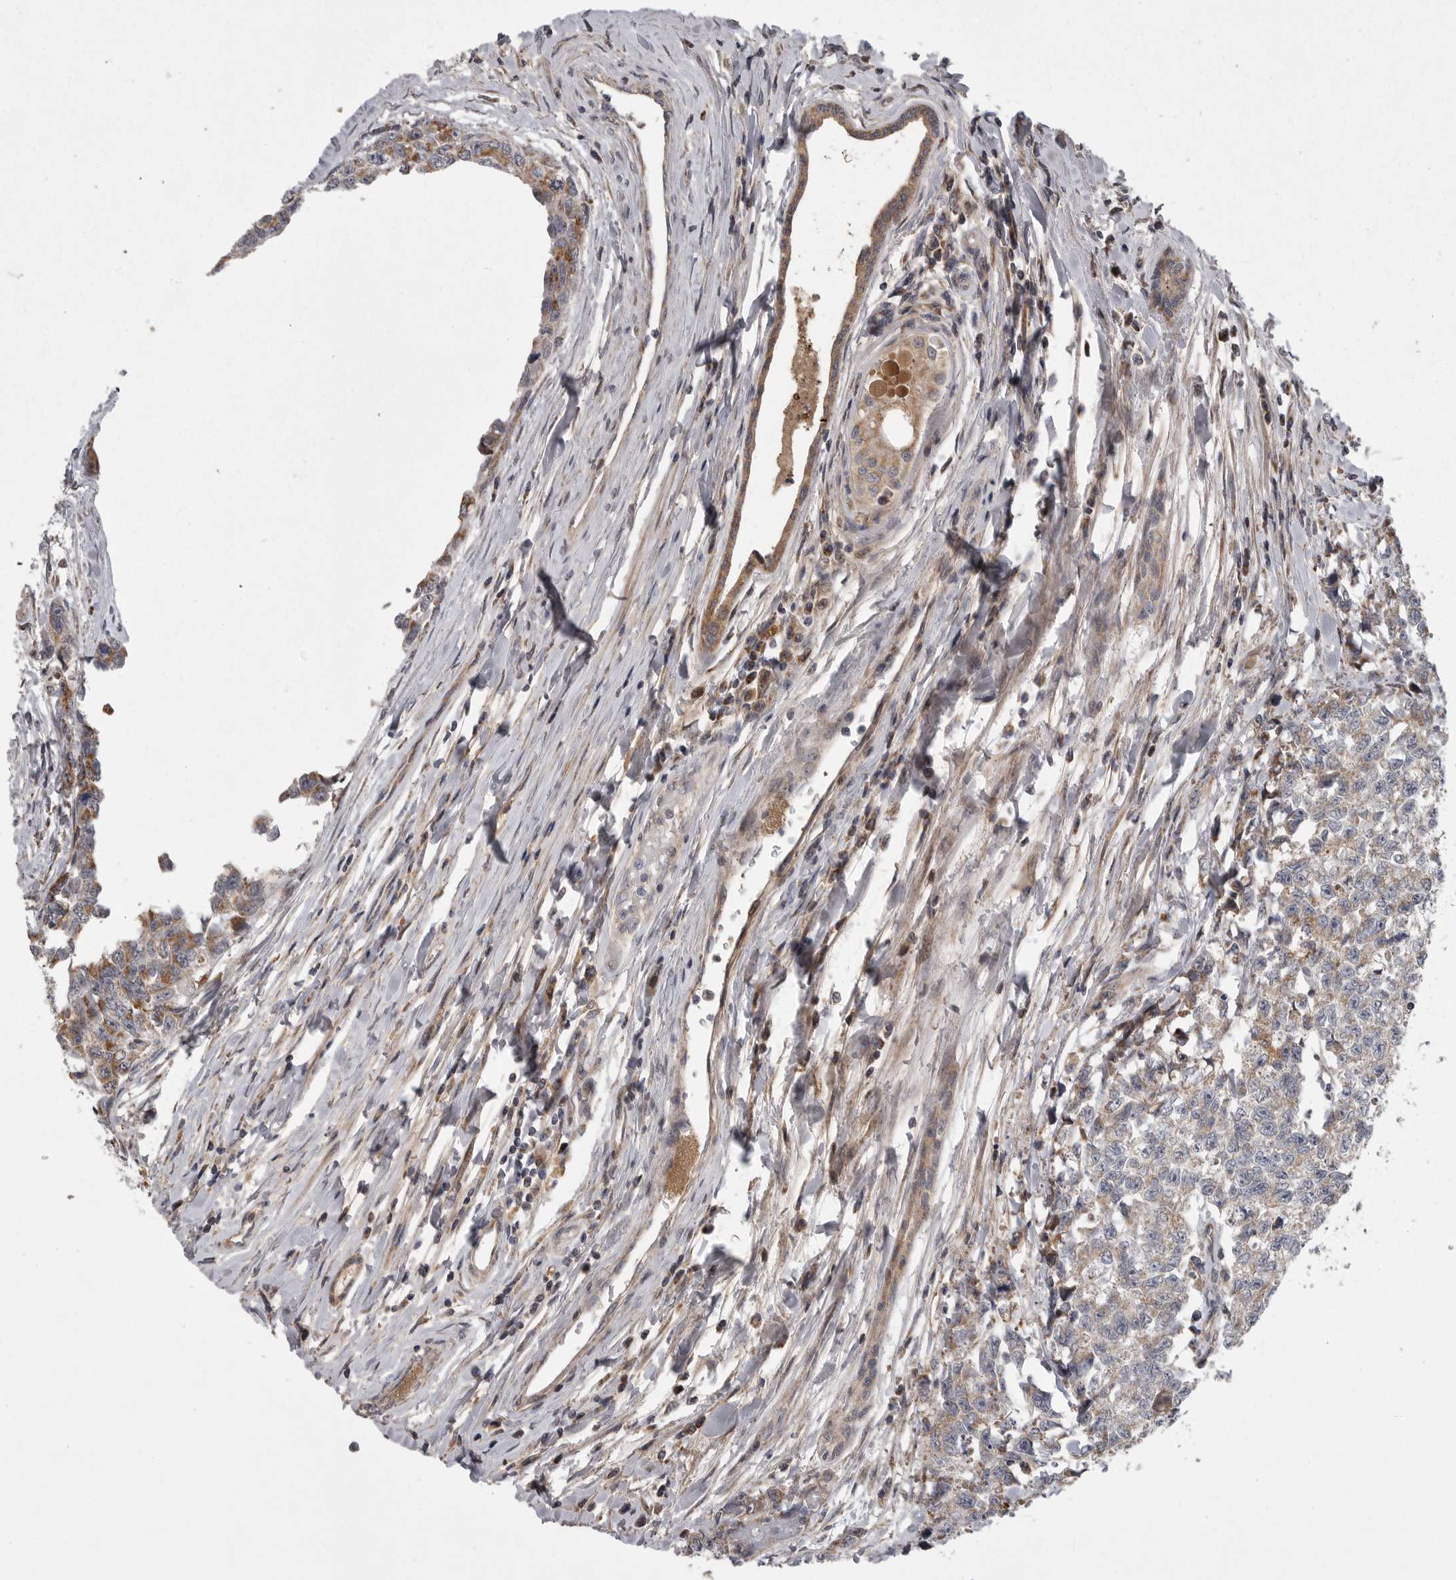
{"staining": {"intensity": "negative", "quantity": "none", "location": "none"}, "tissue": "testis cancer", "cell_type": "Tumor cells", "image_type": "cancer", "snomed": [{"axis": "morphology", "description": "Carcinoma, Embryonal, NOS"}, {"axis": "topography", "description": "Testis"}], "caption": "IHC image of embryonal carcinoma (testis) stained for a protein (brown), which reveals no staining in tumor cells.", "gene": "CRP", "patient": {"sex": "male", "age": 28}}